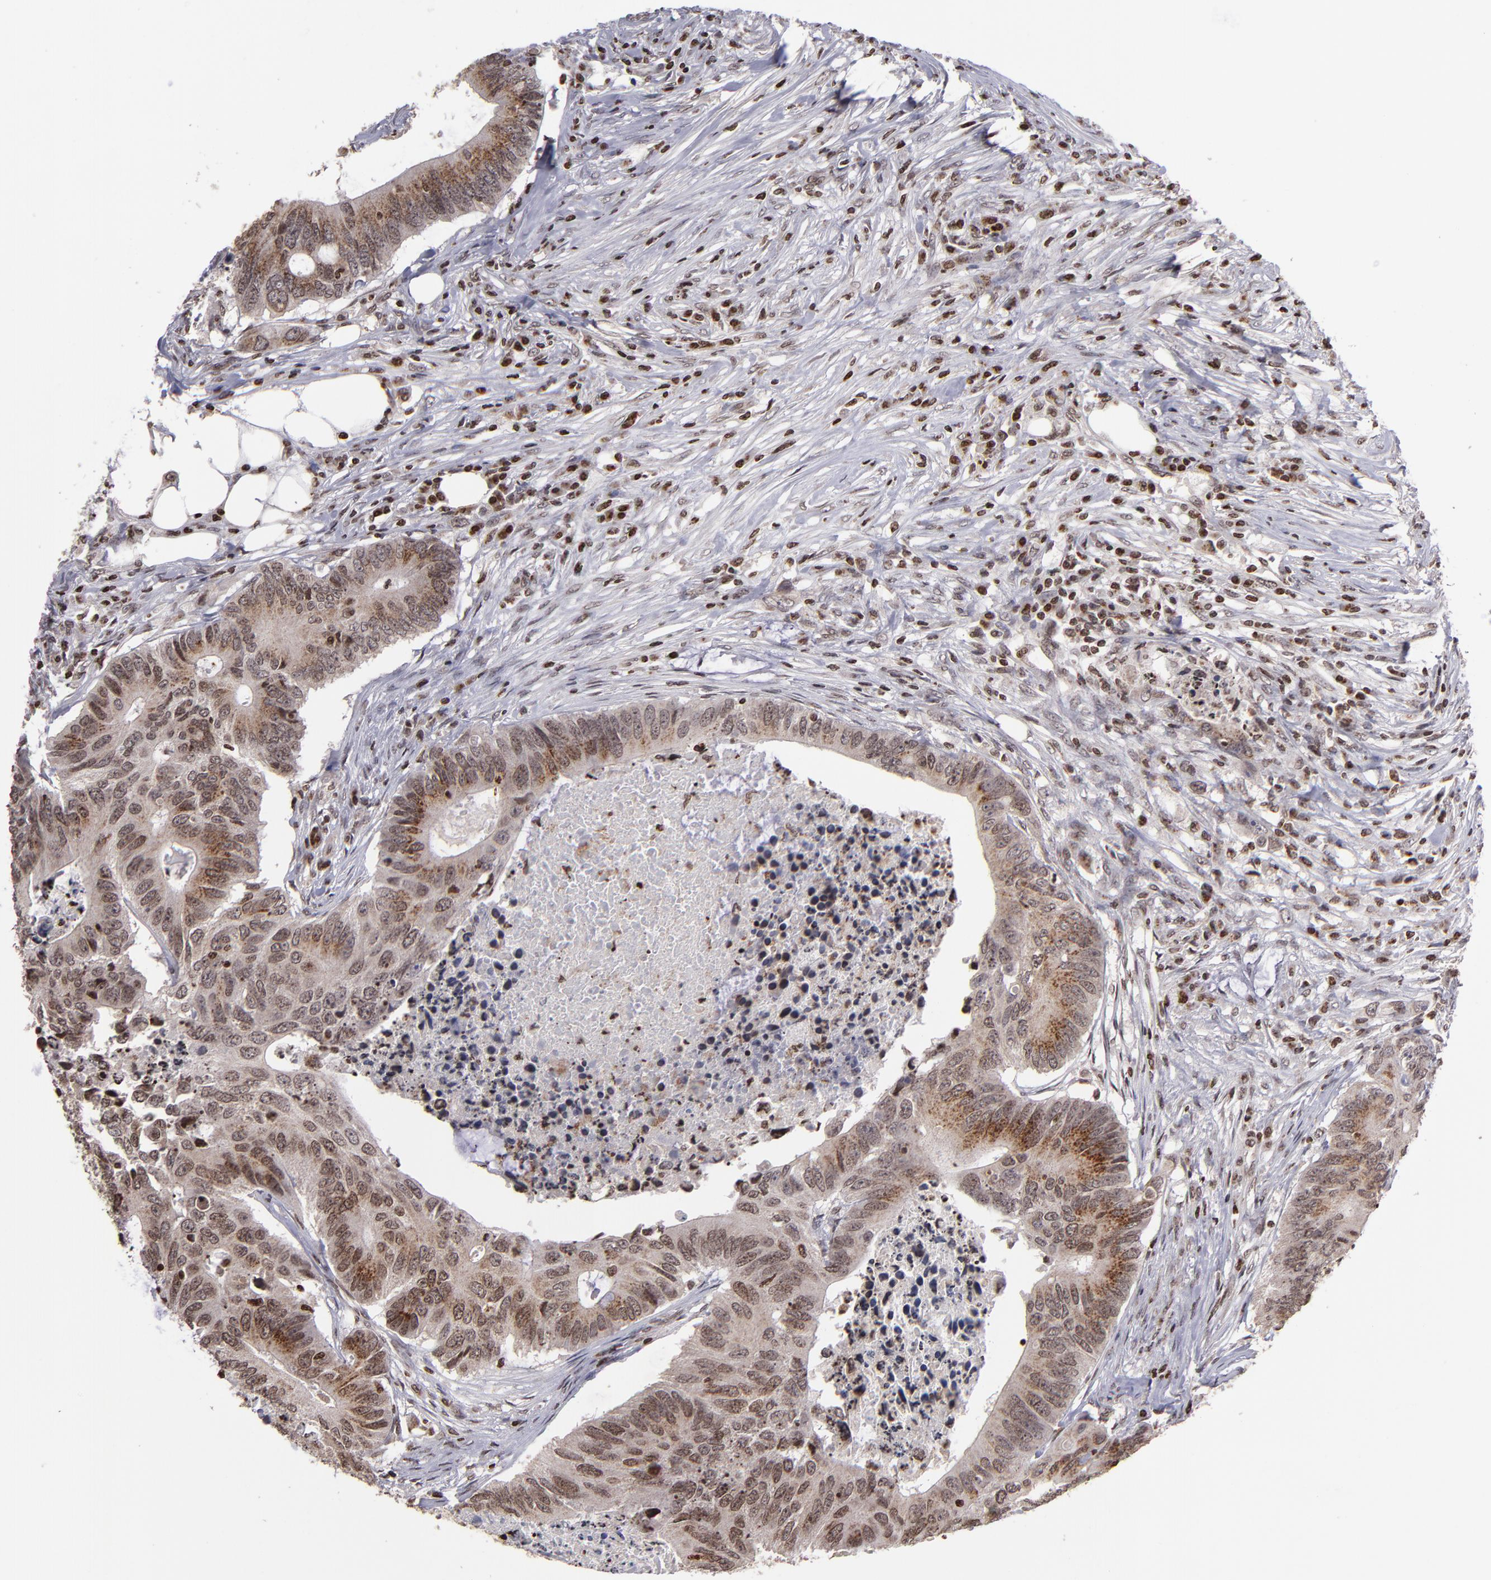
{"staining": {"intensity": "moderate", "quantity": ">75%", "location": "cytoplasmic/membranous,nuclear"}, "tissue": "colorectal cancer", "cell_type": "Tumor cells", "image_type": "cancer", "snomed": [{"axis": "morphology", "description": "Adenocarcinoma, NOS"}, {"axis": "topography", "description": "Colon"}], "caption": "Colorectal adenocarcinoma stained with a protein marker demonstrates moderate staining in tumor cells.", "gene": "CSDC2", "patient": {"sex": "male", "age": 71}}